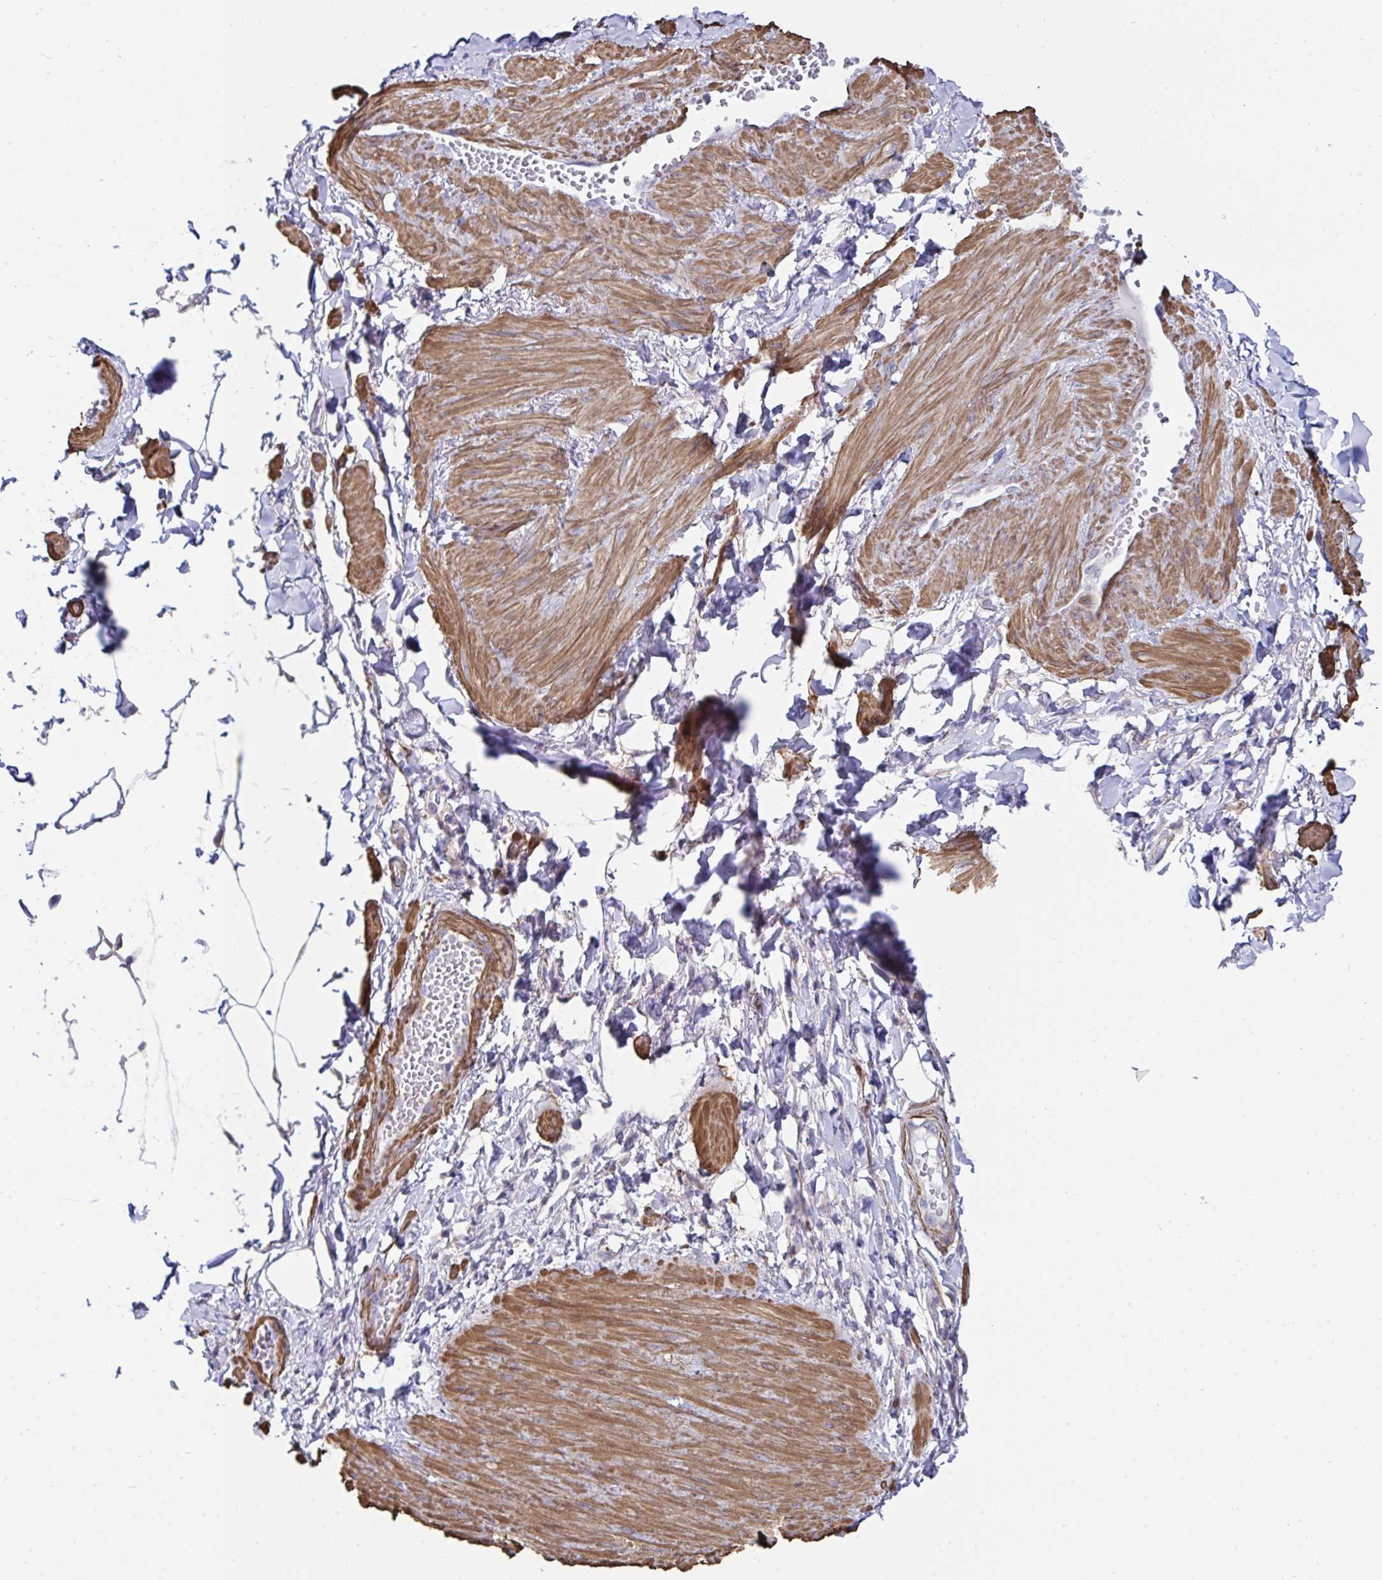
{"staining": {"intensity": "negative", "quantity": "none", "location": "none"}, "tissue": "adipose tissue", "cell_type": "Adipocytes", "image_type": "normal", "snomed": [{"axis": "morphology", "description": "Normal tissue, NOS"}, {"axis": "topography", "description": "Epididymis"}, {"axis": "topography", "description": "Peripheral nerve tissue"}], "caption": "Adipocytes show no significant protein expression in normal adipose tissue. (Immunohistochemistry (ihc), brightfield microscopy, high magnification).", "gene": "FBXL13", "patient": {"sex": "male", "age": 32}}